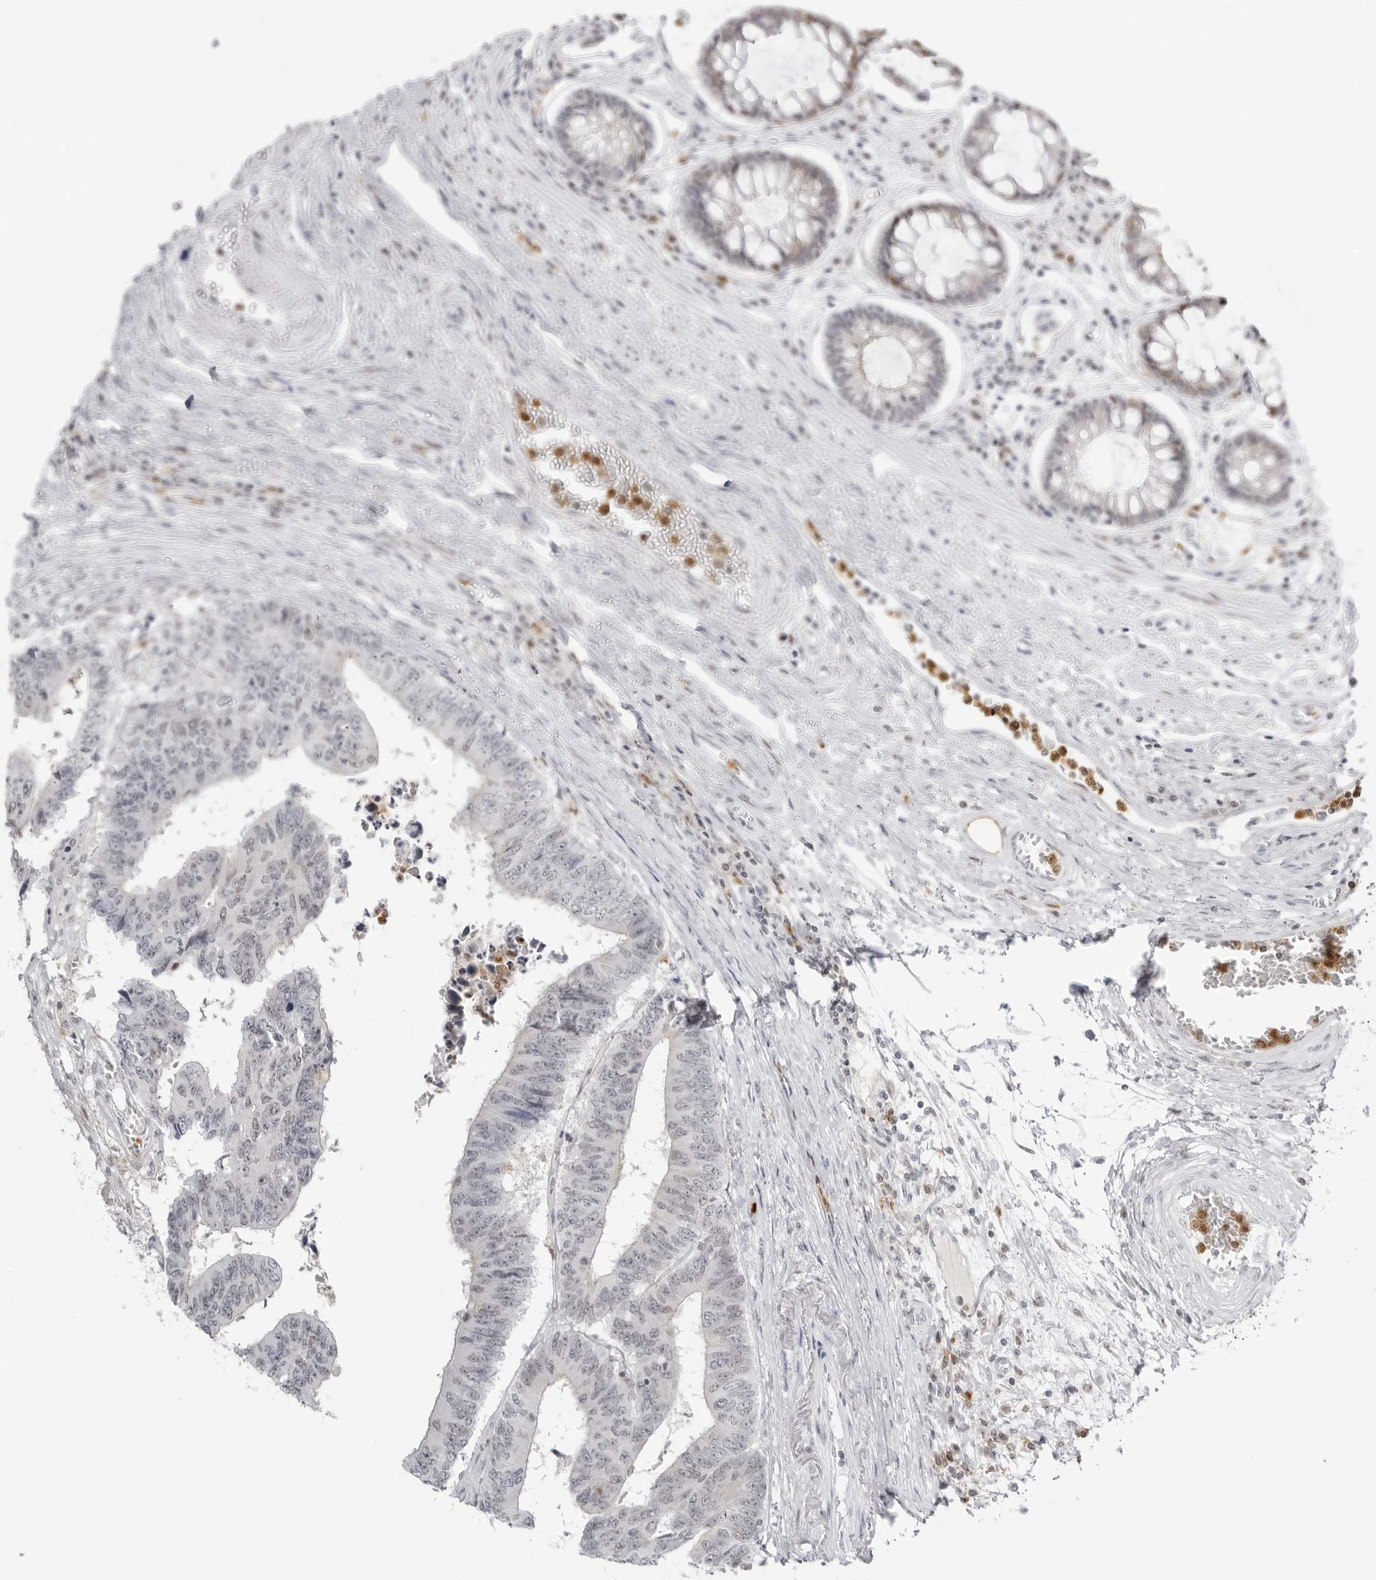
{"staining": {"intensity": "negative", "quantity": "none", "location": "none"}, "tissue": "colorectal cancer", "cell_type": "Tumor cells", "image_type": "cancer", "snomed": [{"axis": "morphology", "description": "Adenocarcinoma, NOS"}, {"axis": "topography", "description": "Rectum"}], "caption": "Immunohistochemistry micrograph of neoplastic tissue: human colorectal cancer (adenocarcinoma) stained with DAB (3,3'-diaminobenzidine) exhibits no significant protein positivity in tumor cells. (DAB (3,3'-diaminobenzidine) immunohistochemistry with hematoxylin counter stain).", "gene": "RNF146", "patient": {"sex": "male", "age": 84}}